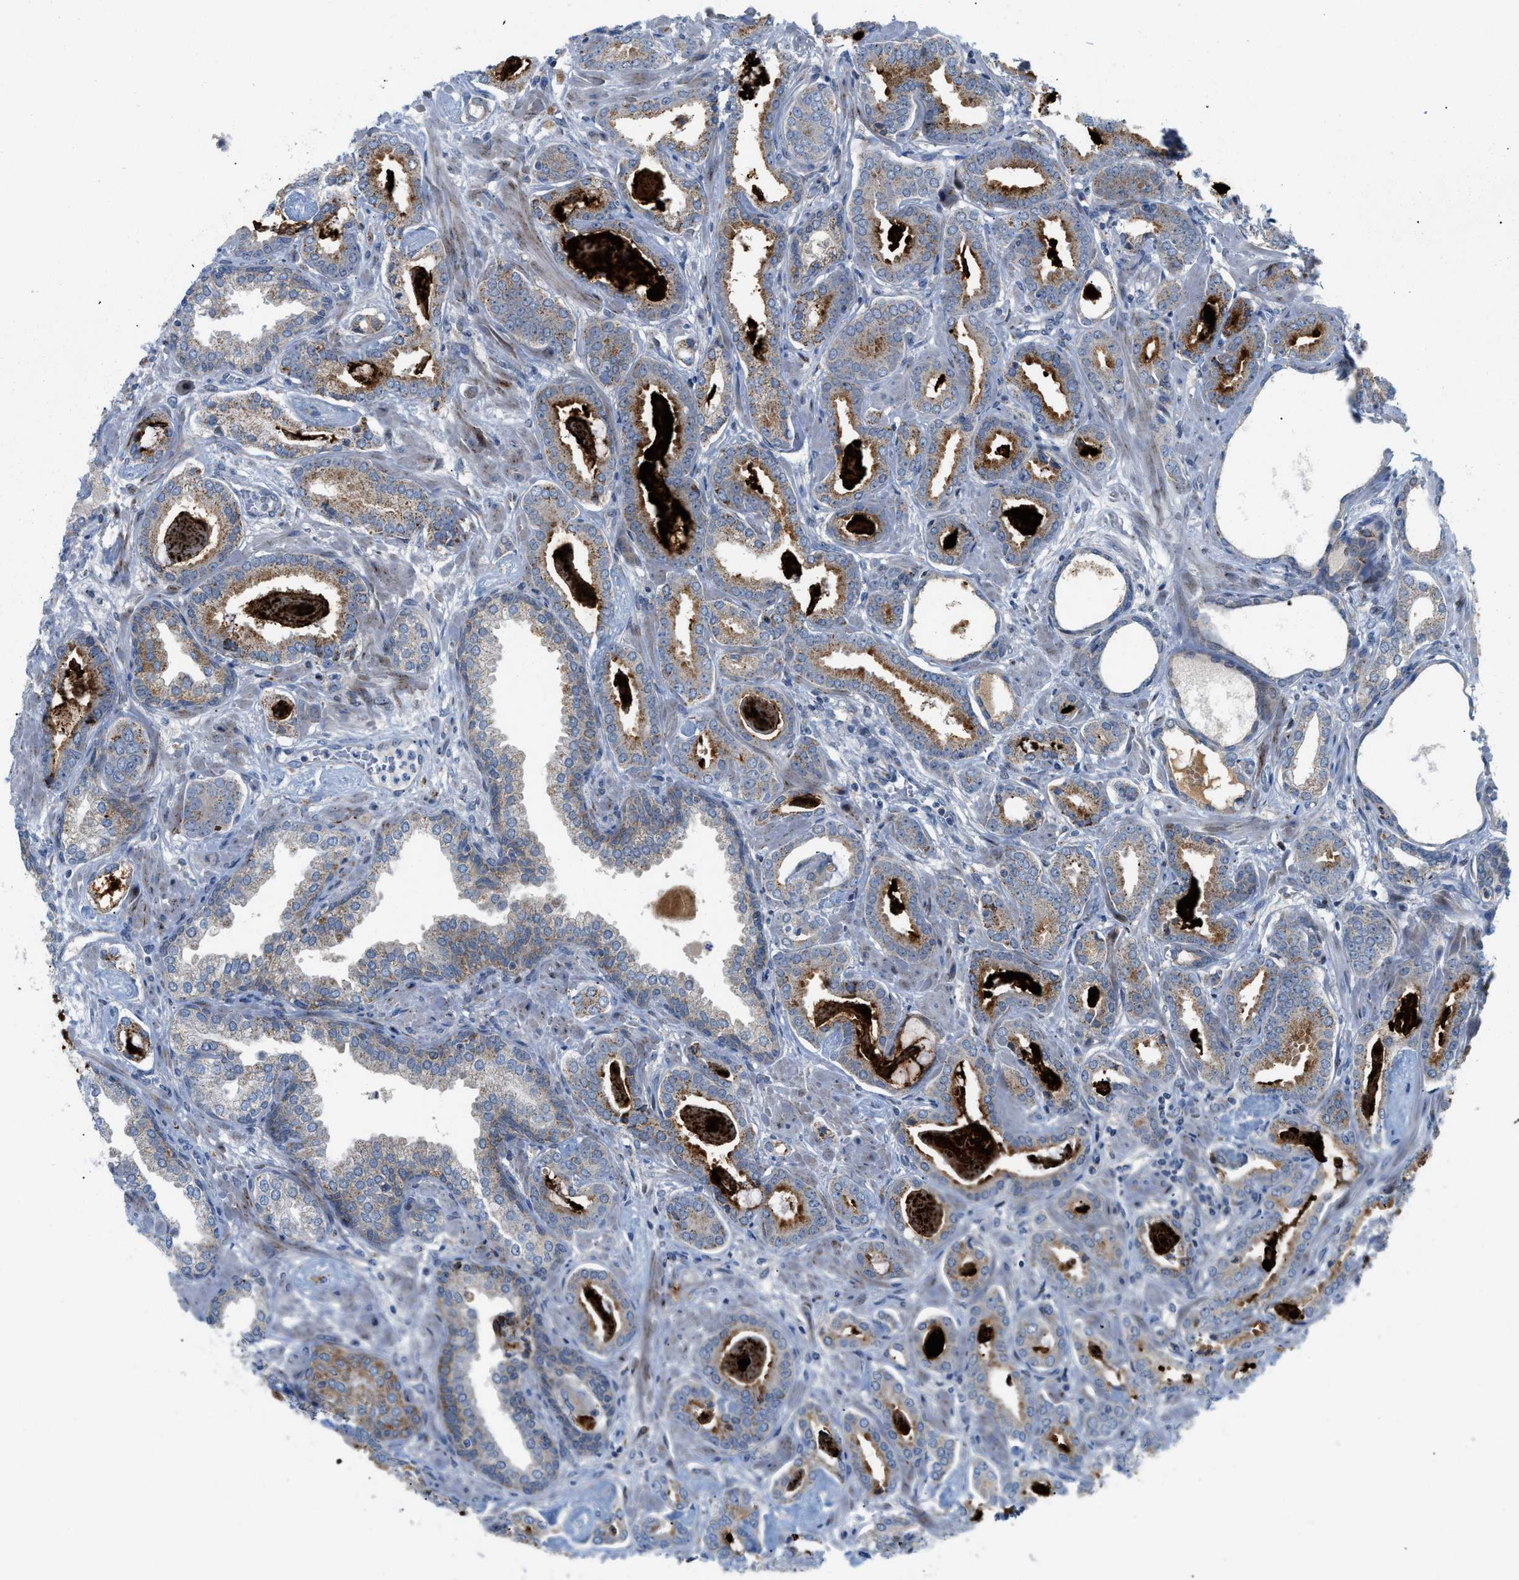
{"staining": {"intensity": "moderate", "quantity": "25%-75%", "location": "cytoplasmic/membranous"}, "tissue": "prostate cancer", "cell_type": "Tumor cells", "image_type": "cancer", "snomed": [{"axis": "morphology", "description": "Adenocarcinoma, Low grade"}, {"axis": "topography", "description": "Prostate"}], "caption": "The image shows immunohistochemical staining of prostate cancer (low-grade adenocarcinoma). There is moderate cytoplasmic/membranous expression is identified in about 25%-75% of tumor cells. (Brightfield microscopy of DAB IHC at high magnification).", "gene": "RBBP9", "patient": {"sex": "male", "age": 53}}